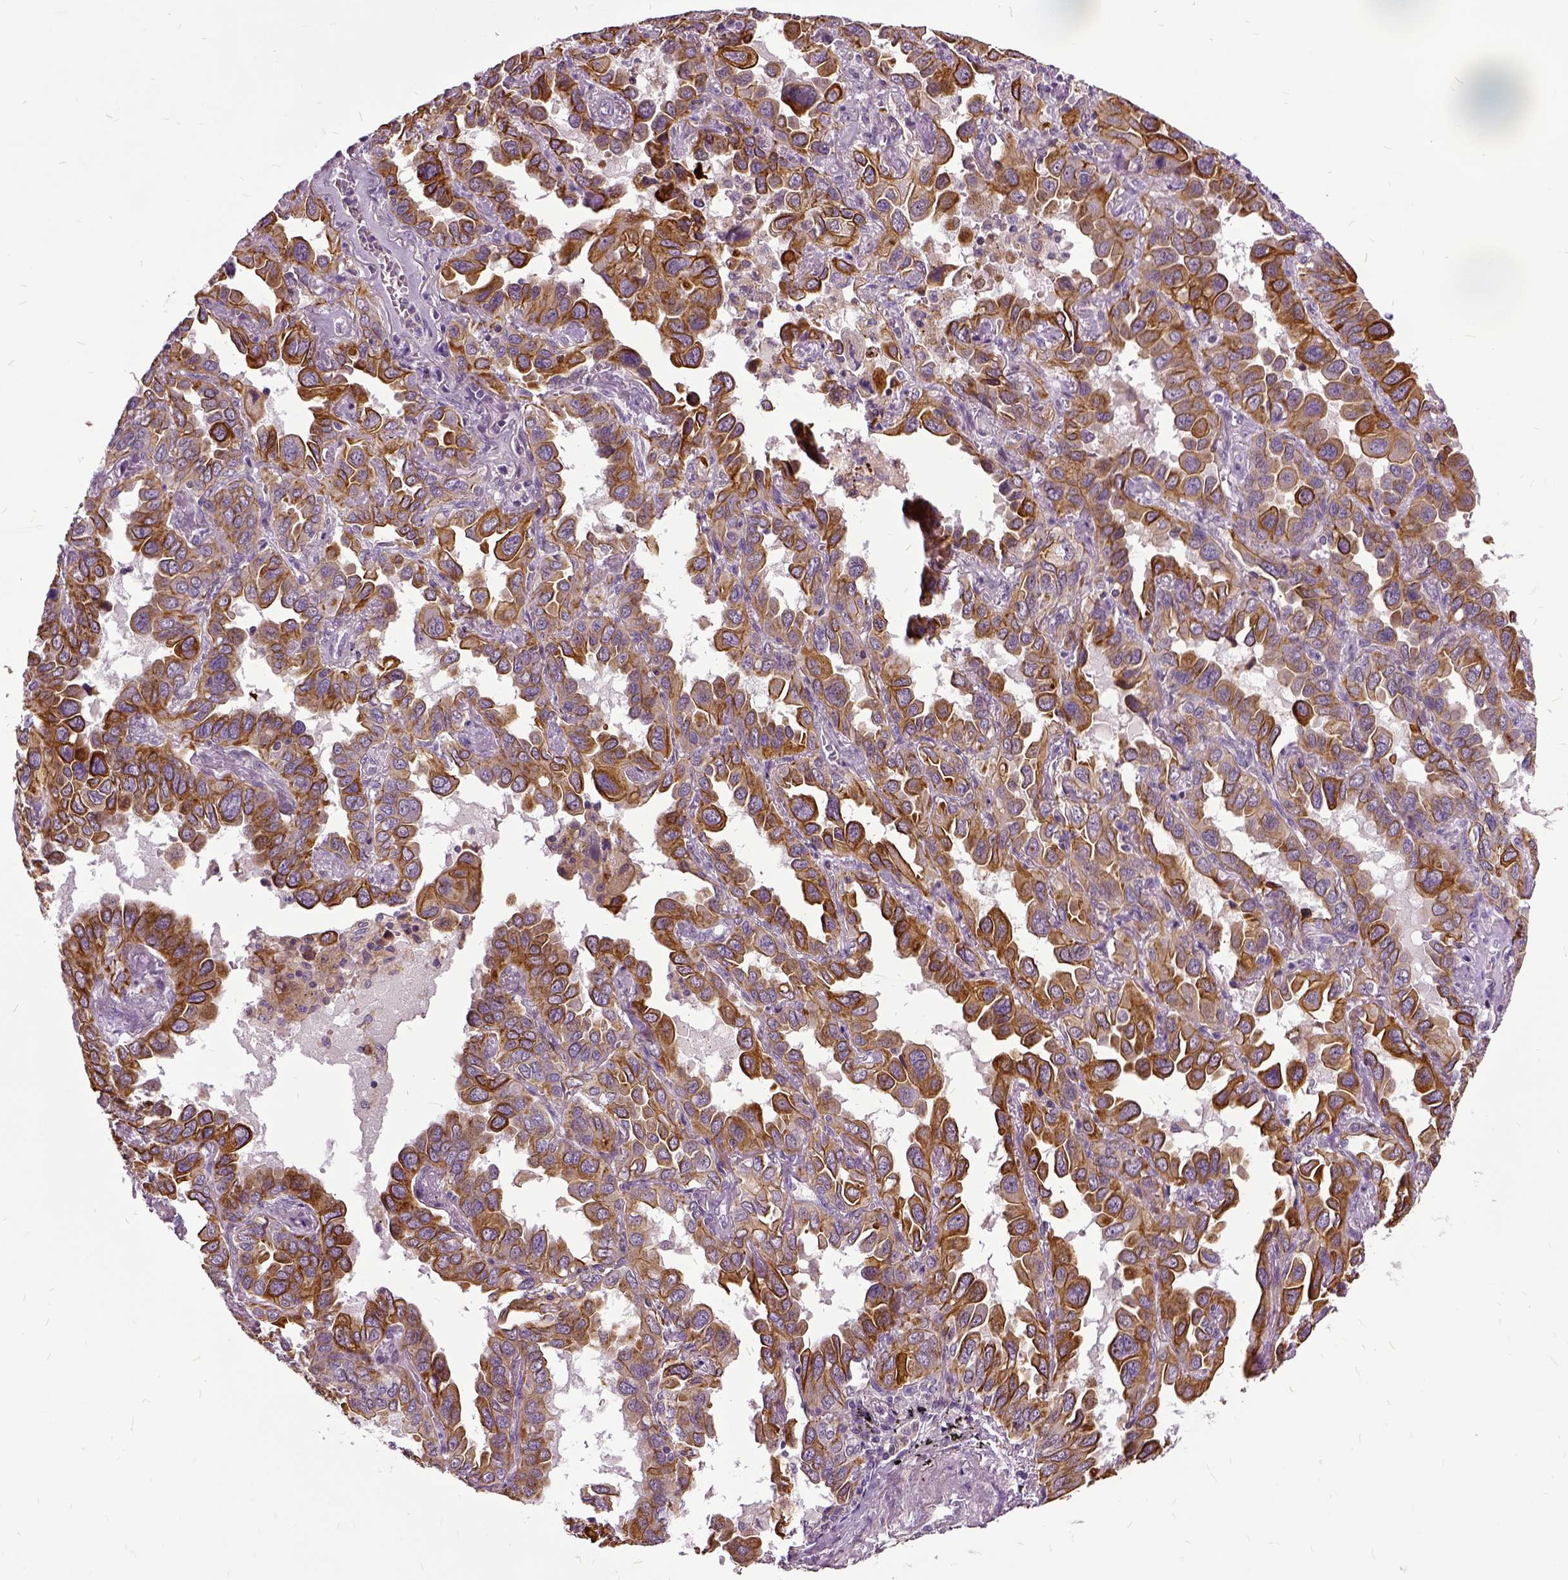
{"staining": {"intensity": "moderate", "quantity": ">75%", "location": "cytoplasmic/membranous"}, "tissue": "lung cancer", "cell_type": "Tumor cells", "image_type": "cancer", "snomed": [{"axis": "morphology", "description": "Adenocarcinoma, NOS"}, {"axis": "topography", "description": "Lung"}], "caption": "Immunohistochemistry (DAB) staining of human adenocarcinoma (lung) exhibits moderate cytoplasmic/membranous protein positivity in about >75% of tumor cells. The staining was performed using DAB (3,3'-diaminobenzidine), with brown indicating positive protein expression. Nuclei are stained blue with hematoxylin.", "gene": "ILRUN", "patient": {"sex": "male", "age": 64}}